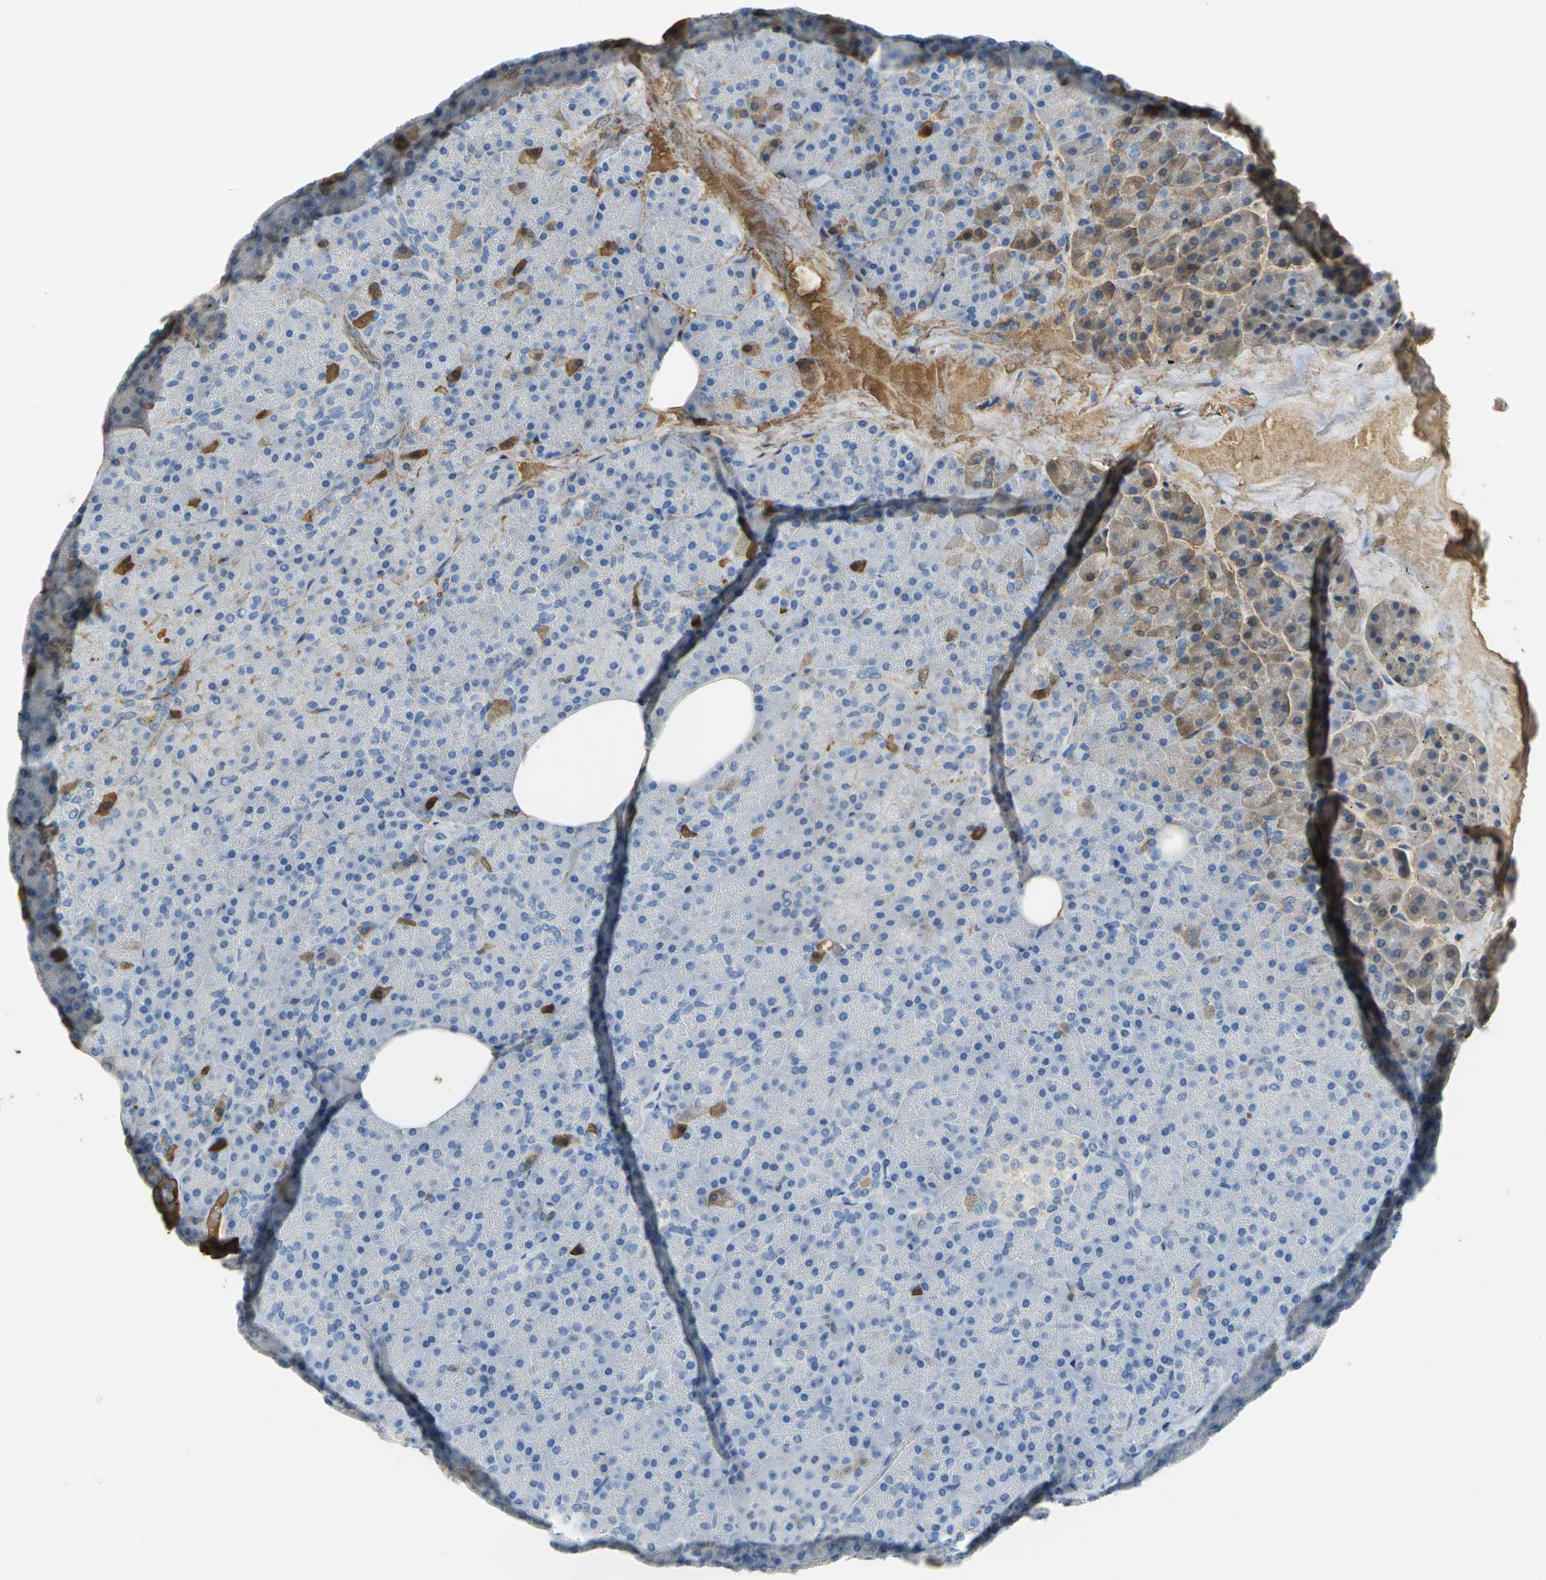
{"staining": {"intensity": "negative", "quantity": "none", "location": "none"}, "tissue": "pancreas", "cell_type": "Exocrine glandular cells", "image_type": "normal", "snomed": [{"axis": "morphology", "description": "Normal tissue, NOS"}, {"axis": "topography", "description": "Pancreas"}], "caption": "Exocrine glandular cells are negative for brown protein staining in benign pancreas. Nuclei are stained in blue.", "gene": "GYG2", "patient": {"sex": "female", "age": 35}}